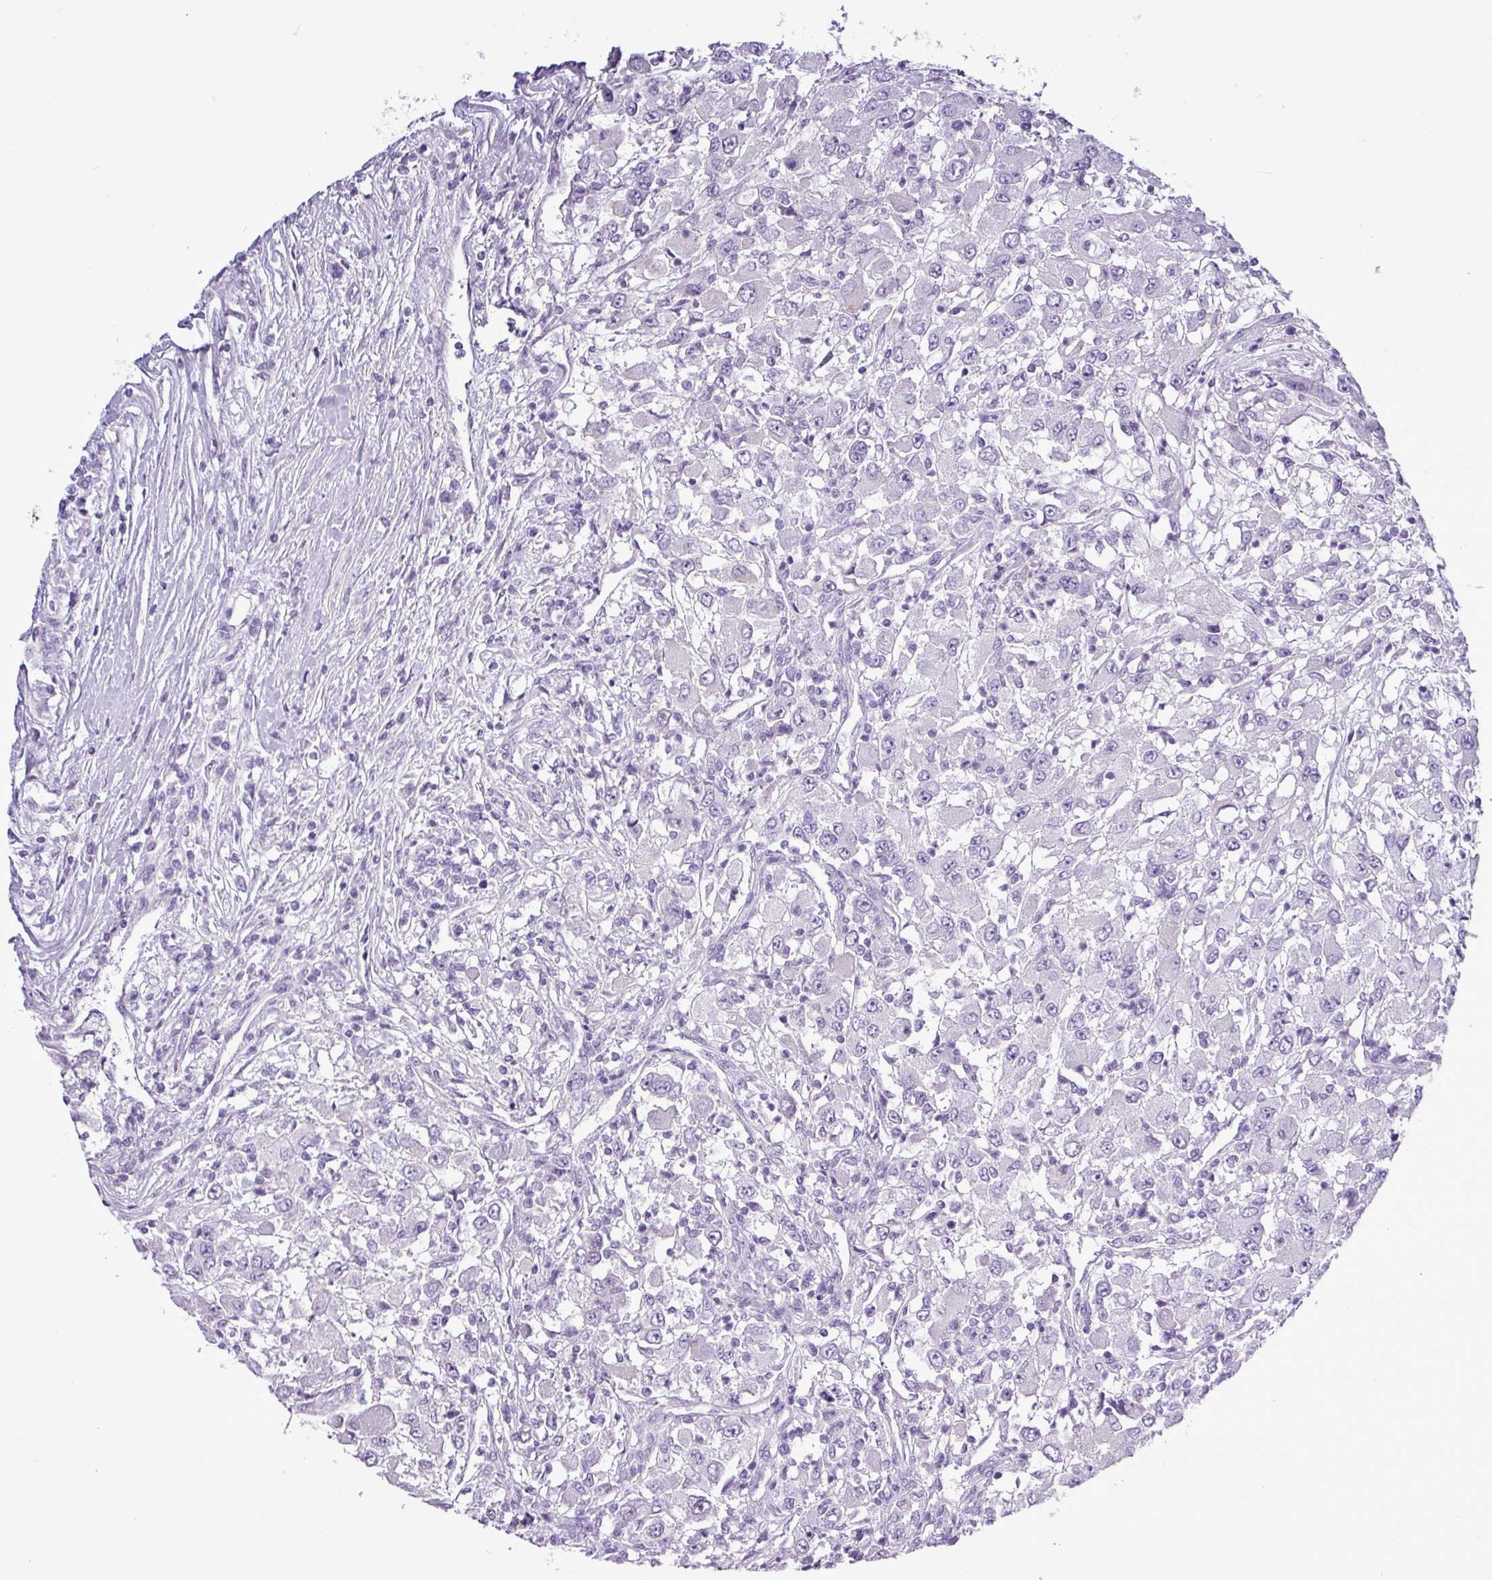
{"staining": {"intensity": "negative", "quantity": "none", "location": "none"}, "tissue": "renal cancer", "cell_type": "Tumor cells", "image_type": "cancer", "snomed": [{"axis": "morphology", "description": "Adenocarcinoma, NOS"}, {"axis": "topography", "description": "Kidney"}], "caption": "Tumor cells are negative for protein expression in human adenocarcinoma (renal).", "gene": "ALDH3A1", "patient": {"sex": "female", "age": 67}}